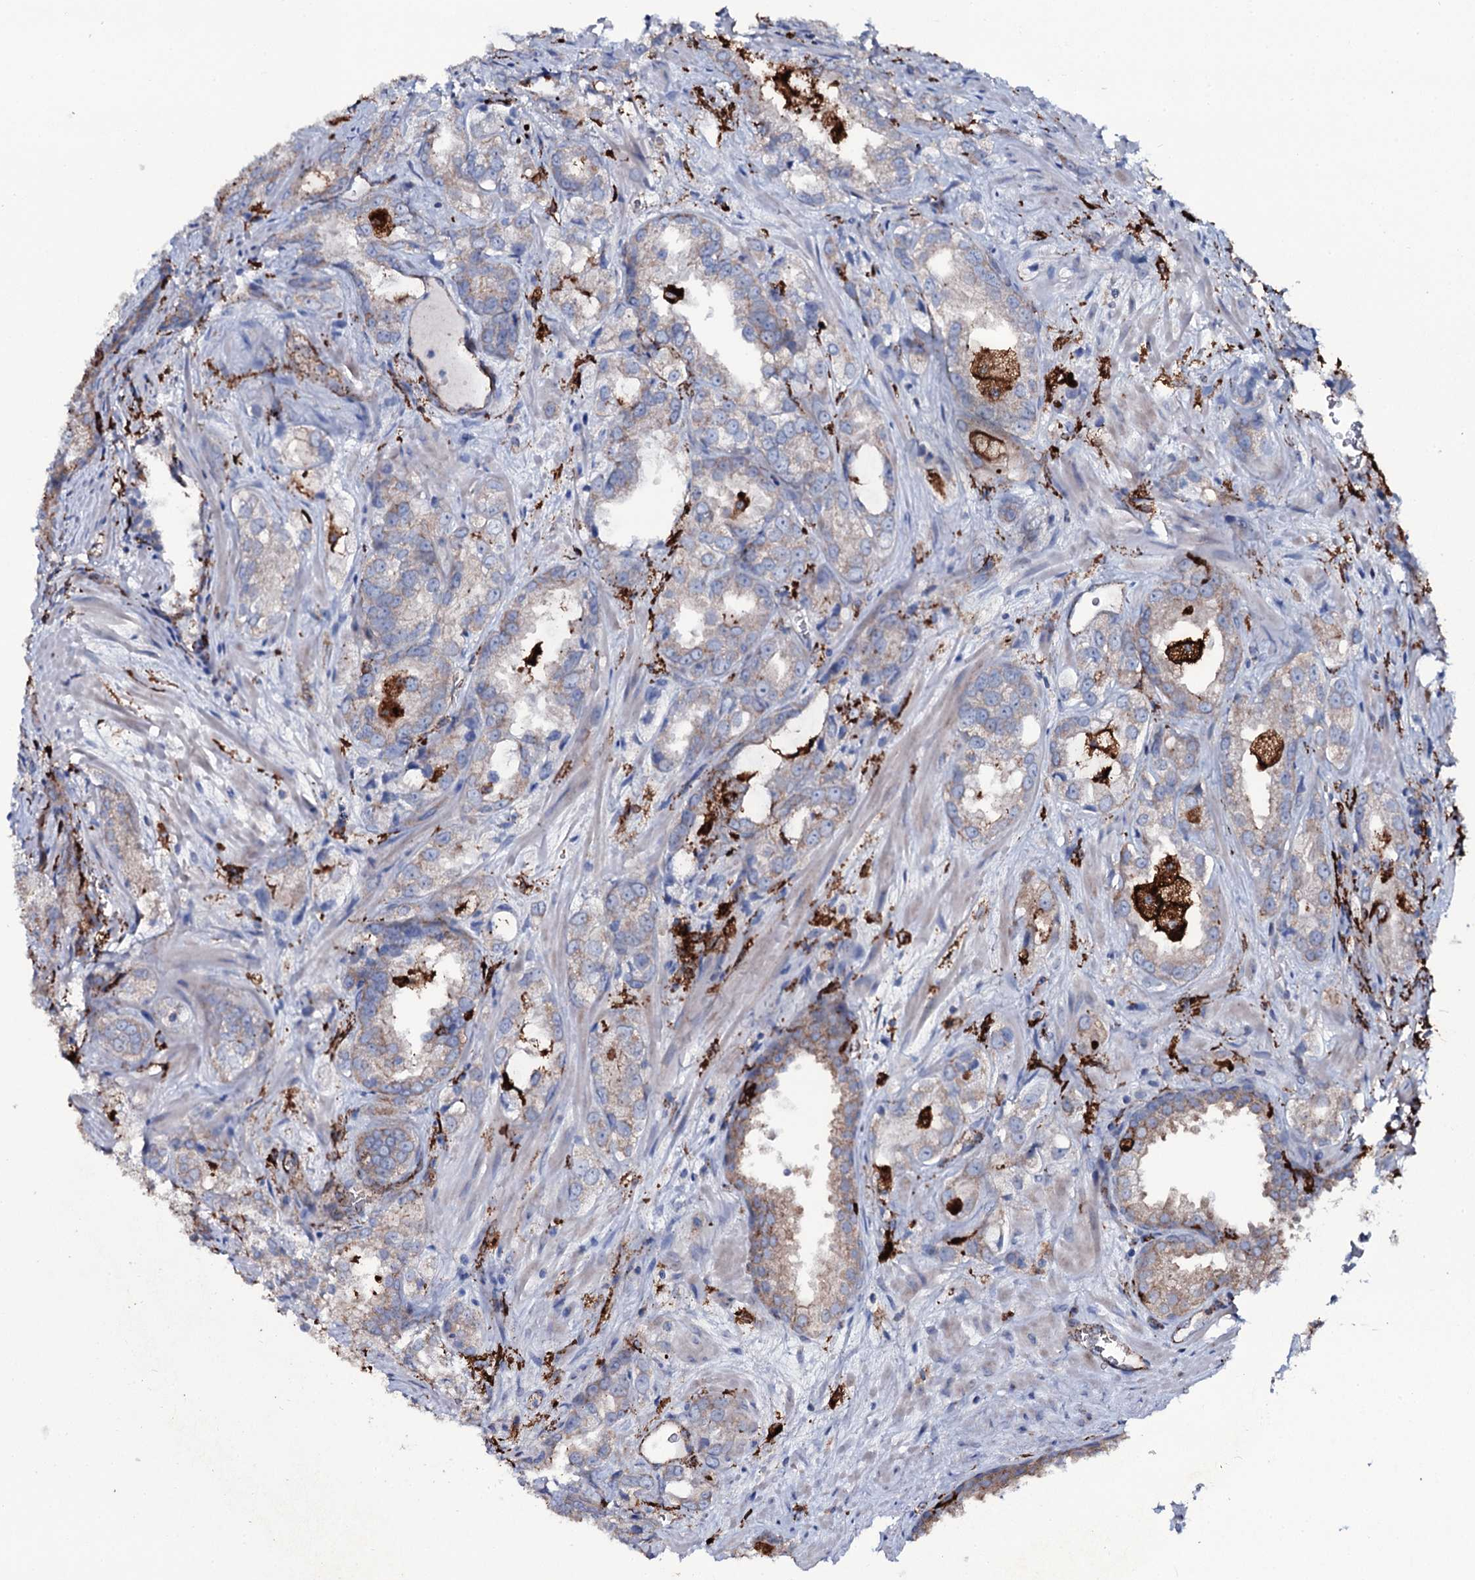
{"staining": {"intensity": "weak", "quantity": ">75%", "location": "cytoplasmic/membranous"}, "tissue": "prostate cancer", "cell_type": "Tumor cells", "image_type": "cancer", "snomed": [{"axis": "morphology", "description": "Adenocarcinoma, Low grade"}, {"axis": "topography", "description": "Prostate"}], "caption": "Prostate low-grade adenocarcinoma stained with a brown dye exhibits weak cytoplasmic/membranous positive staining in about >75% of tumor cells.", "gene": "OSBPL2", "patient": {"sex": "male", "age": 47}}